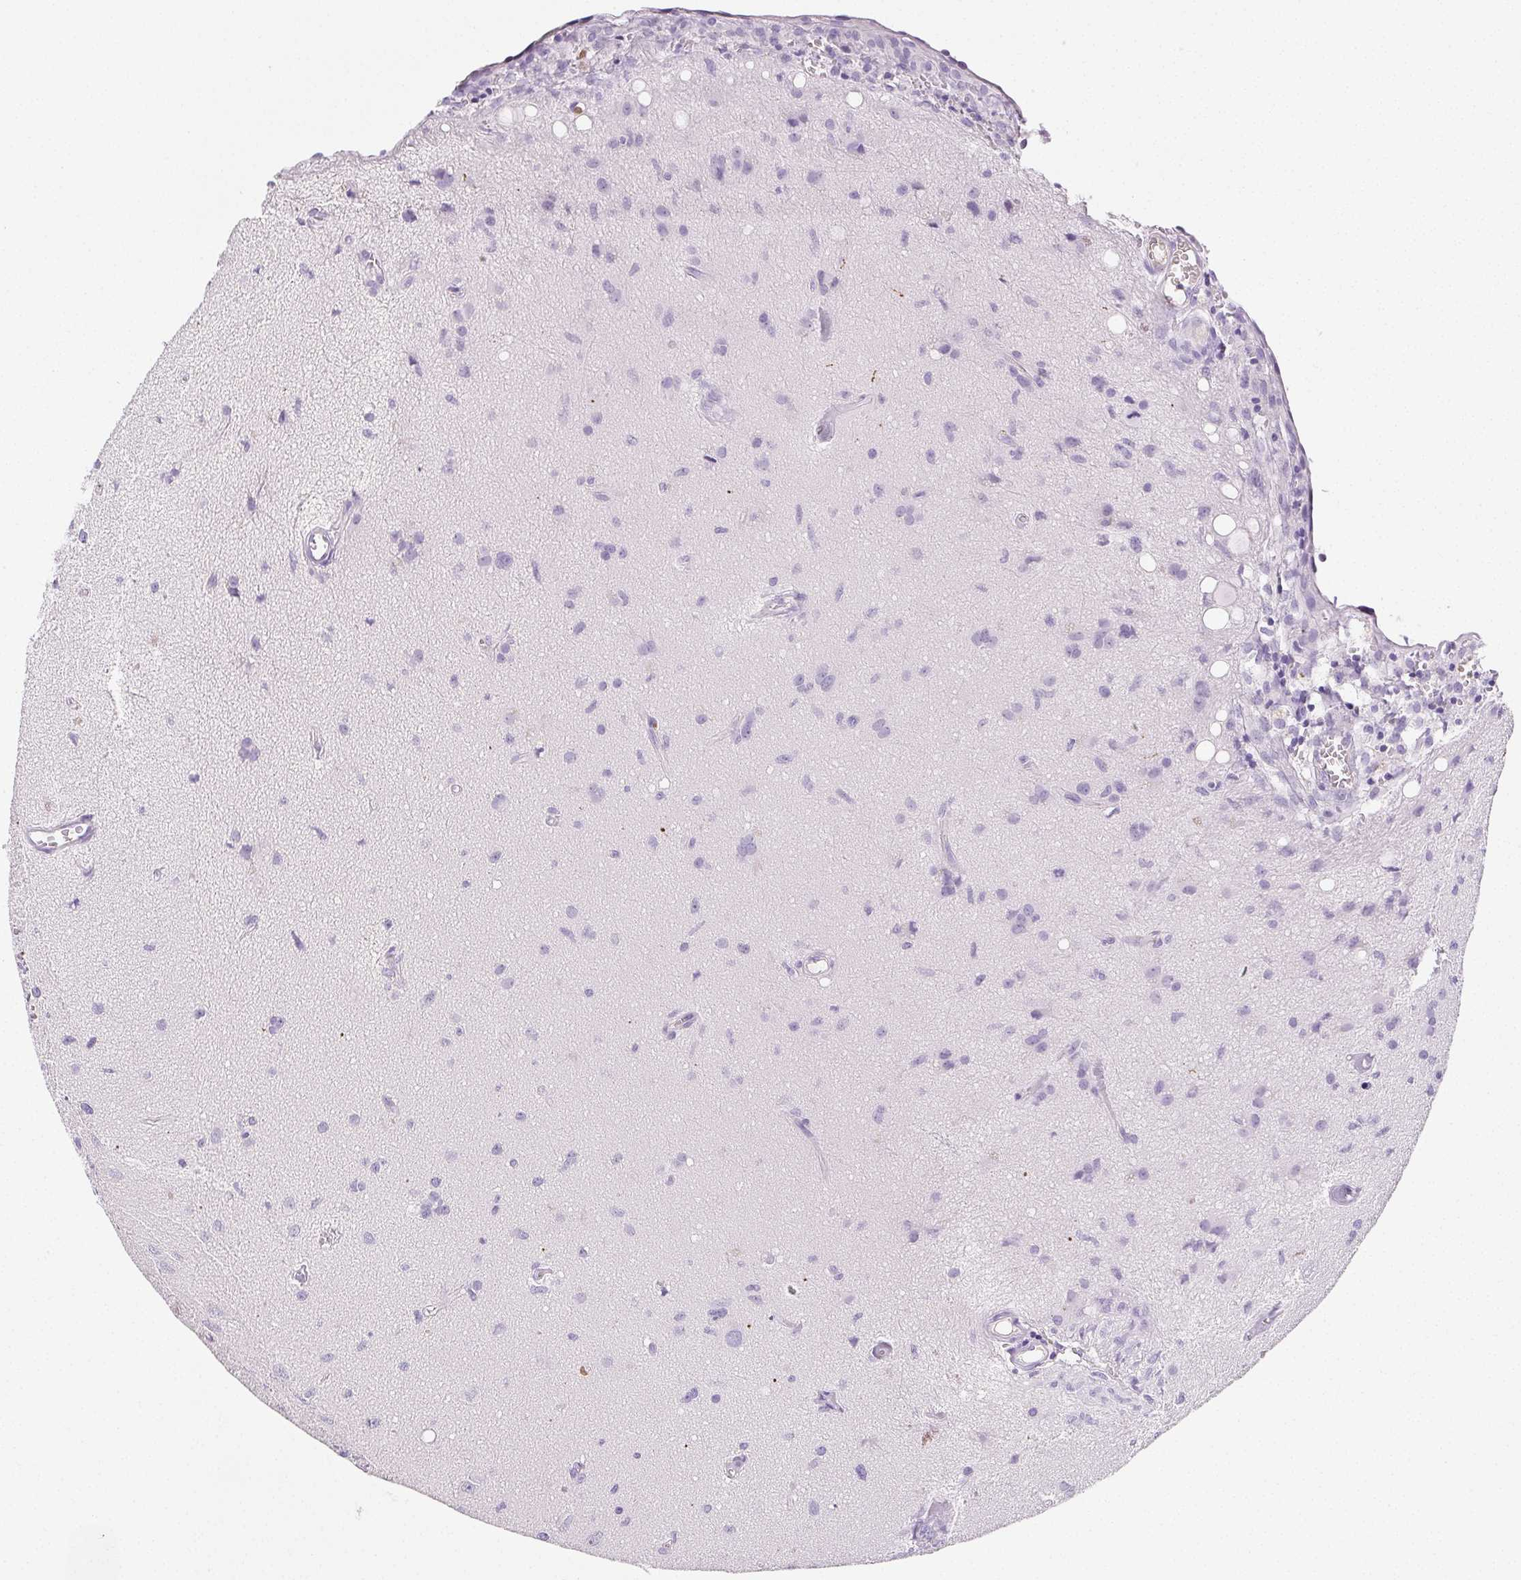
{"staining": {"intensity": "negative", "quantity": "none", "location": "none"}, "tissue": "glioma", "cell_type": "Tumor cells", "image_type": "cancer", "snomed": [{"axis": "morphology", "description": "Glioma, malignant, High grade"}, {"axis": "topography", "description": "Brain"}], "caption": "Malignant high-grade glioma was stained to show a protein in brown. There is no significant expression in tumor cells.", "gene": "VTN", "patient": {"sex": "male", "age": 67}}